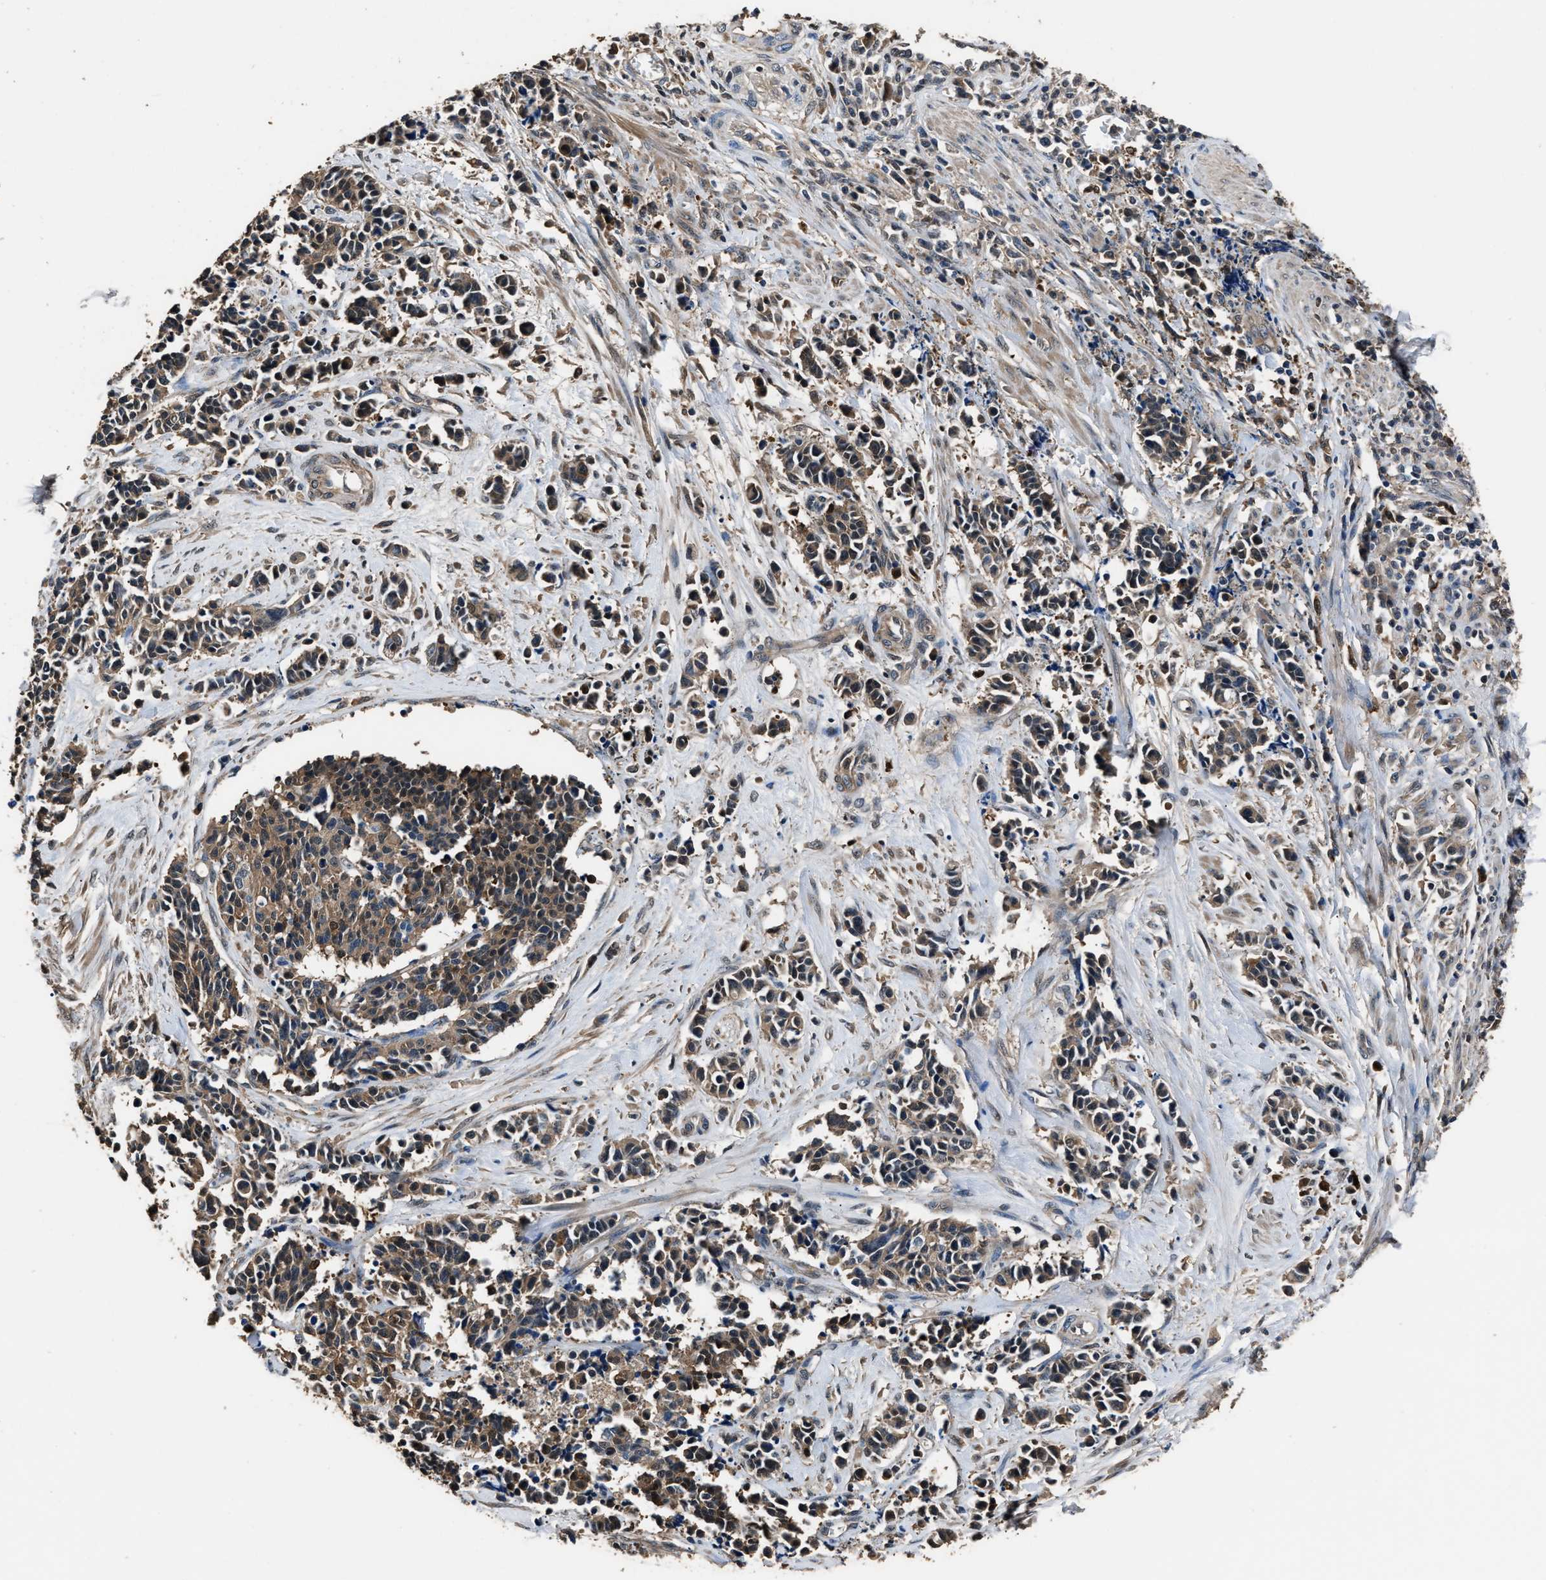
{"staining": {"intensity": "weak", "quantity": ">75%", "location": "cytoplasmic/membranous"}, "tissue": "cervical cancer", "cell_type": "Tumor cells", "image_type": "cancer", "snomed": [{"axis": "morphology", "description": "Squamous cell carcinoma, NOS"}, {"axis": "topography", "description": "Cervix"}], "caption": "Cervical cancer was stained to show a protein in brown. There is low levels of weak cytoplasmic/membranous staining in about >75% of tumor cells. (brown staining indicates protein expression, while blue staining denotes nuclei).", "gene": "GSTP1", "patient": {"sex": "female", "age": 35}}